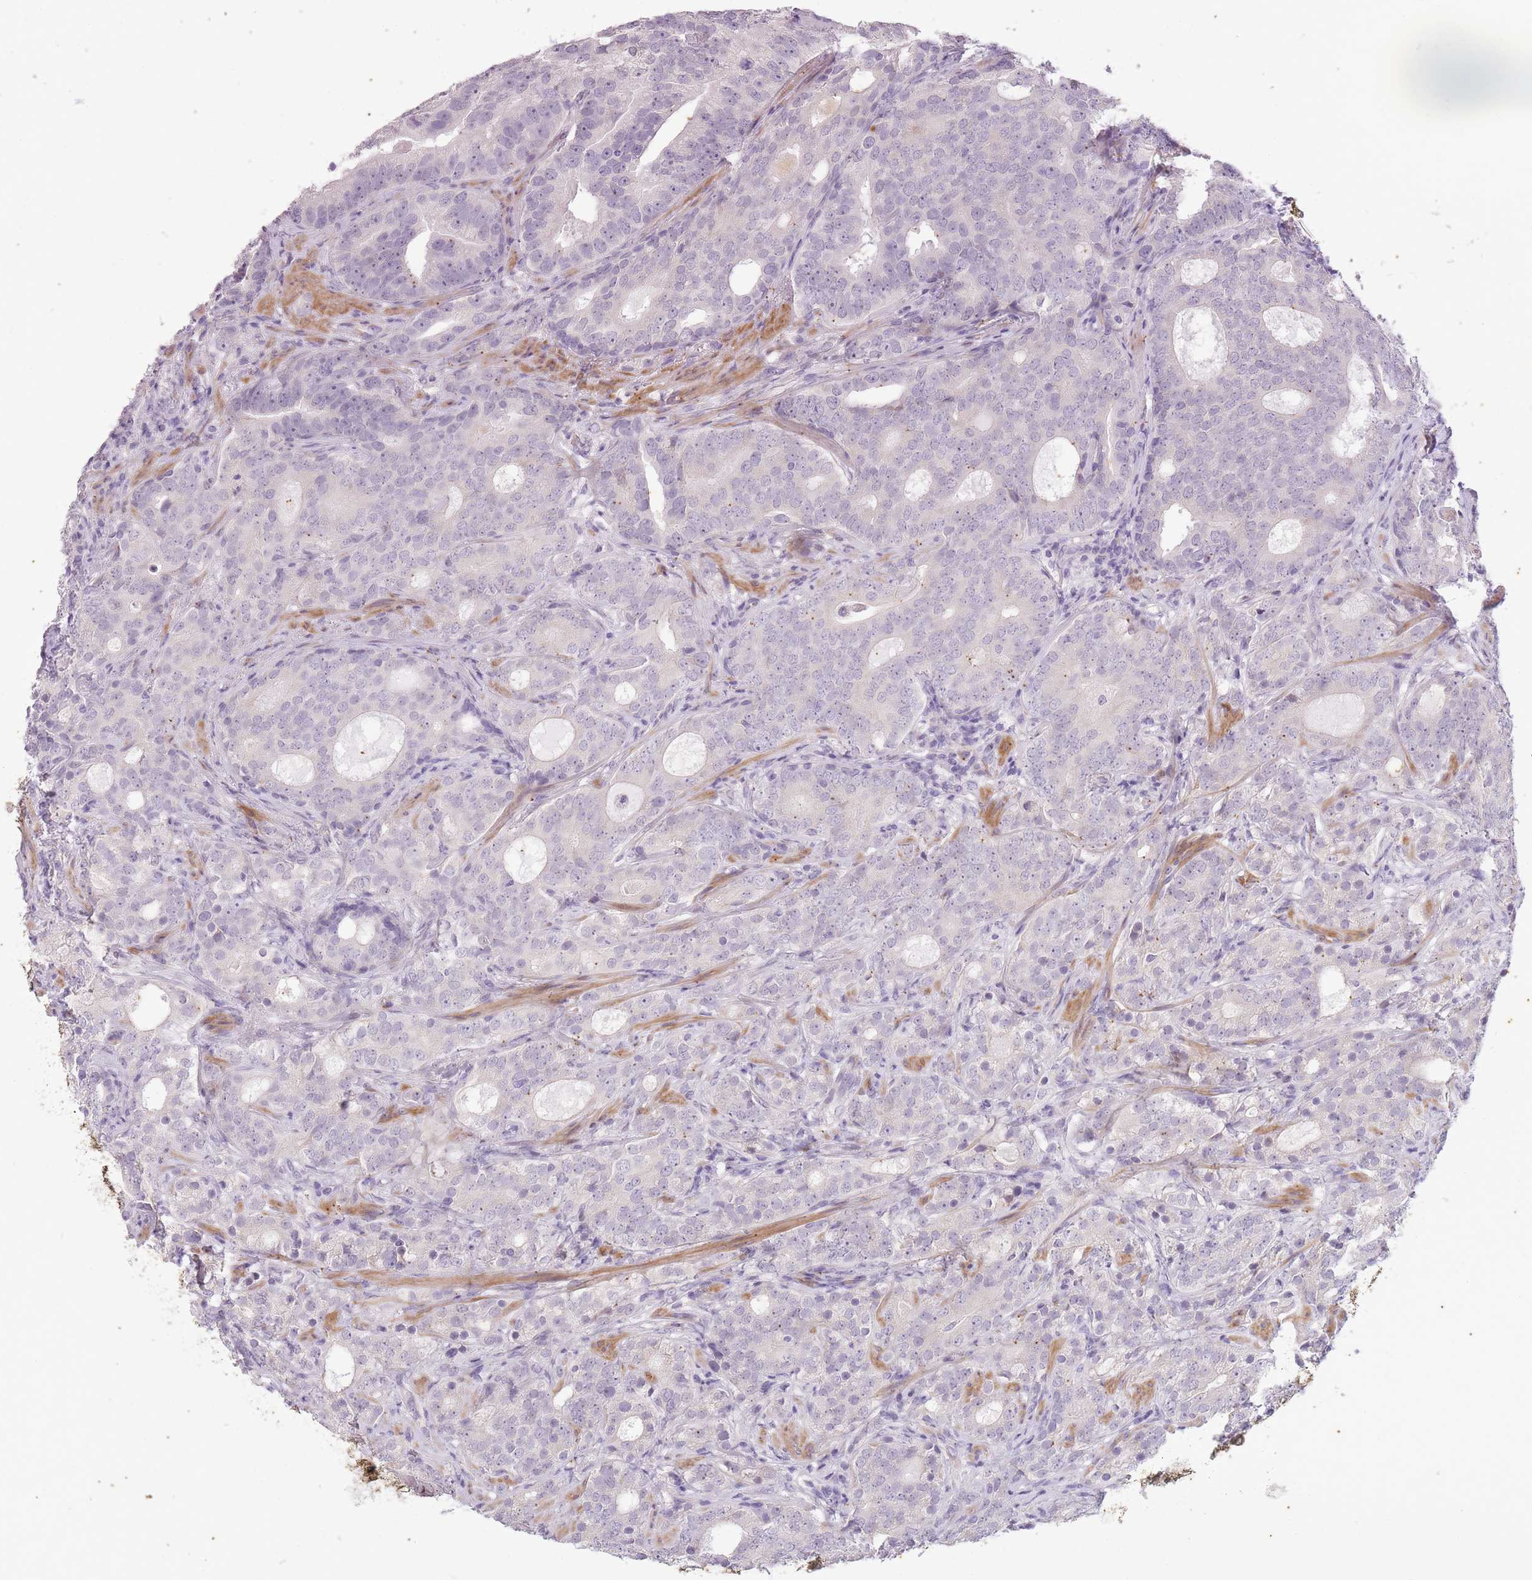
{"staining": {"intensity": "negative", "quantity": "none", "location": "none"}, "tissue": "prostate cancer", "cell_type": "Tumor cells", "image_type": "cancer", "snomed": [{"axis": "morphology", "description": "Adenocarcinoma, High grade"}, {"axis": "topography", "description": "Prostate"}], "caption": "Tumor cells show no significant positivity in adenocarcinoma (high-grade) (prostate).", "gene": "CNTNAP3", "patient": {"sex": "male", "age": 64}}